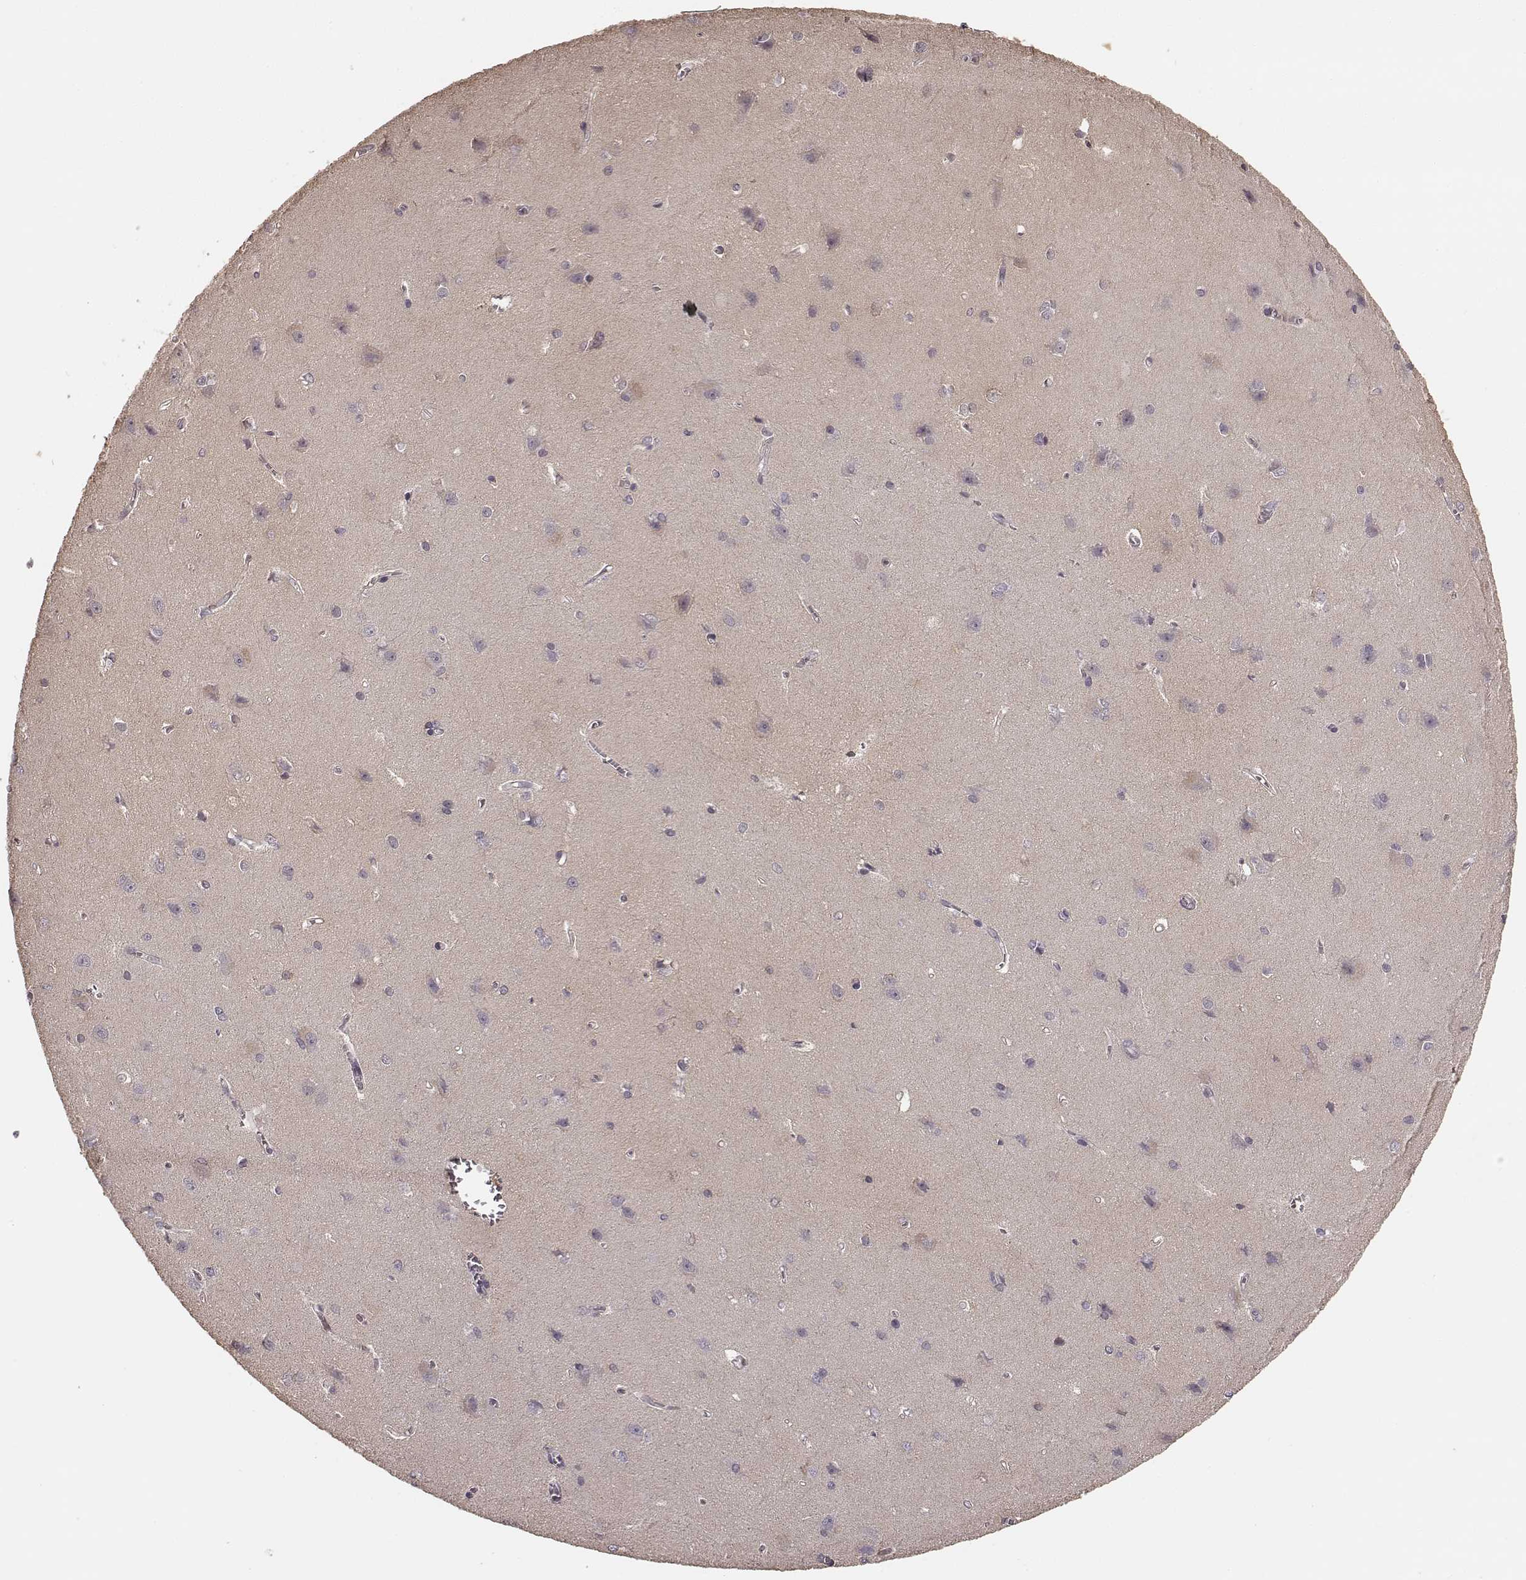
{"staining": {"intensity": "negative", "quantity": "none", "location": "none"}, "tissue": "cerebral cortex", "cell_type": "Endothelial cells", "image_type": "normal", "snomed": [{"axis": "morphology", "description": "Normal tissue, NOS"}, {"axis": "topography", "description": "Cerebral cortex"}], "caption": "Immunohistochemistry (IHC) image of normal human cerebral cortex stained for a protein (brown), which displays no expression in endothelial cells. Brightfield microscopy of IHC stained with DAB (brown) and hematoxylin (blue), captured at high magnification.", "gene": "RIT2", "patient": {"sex": "male", "age": 37}}